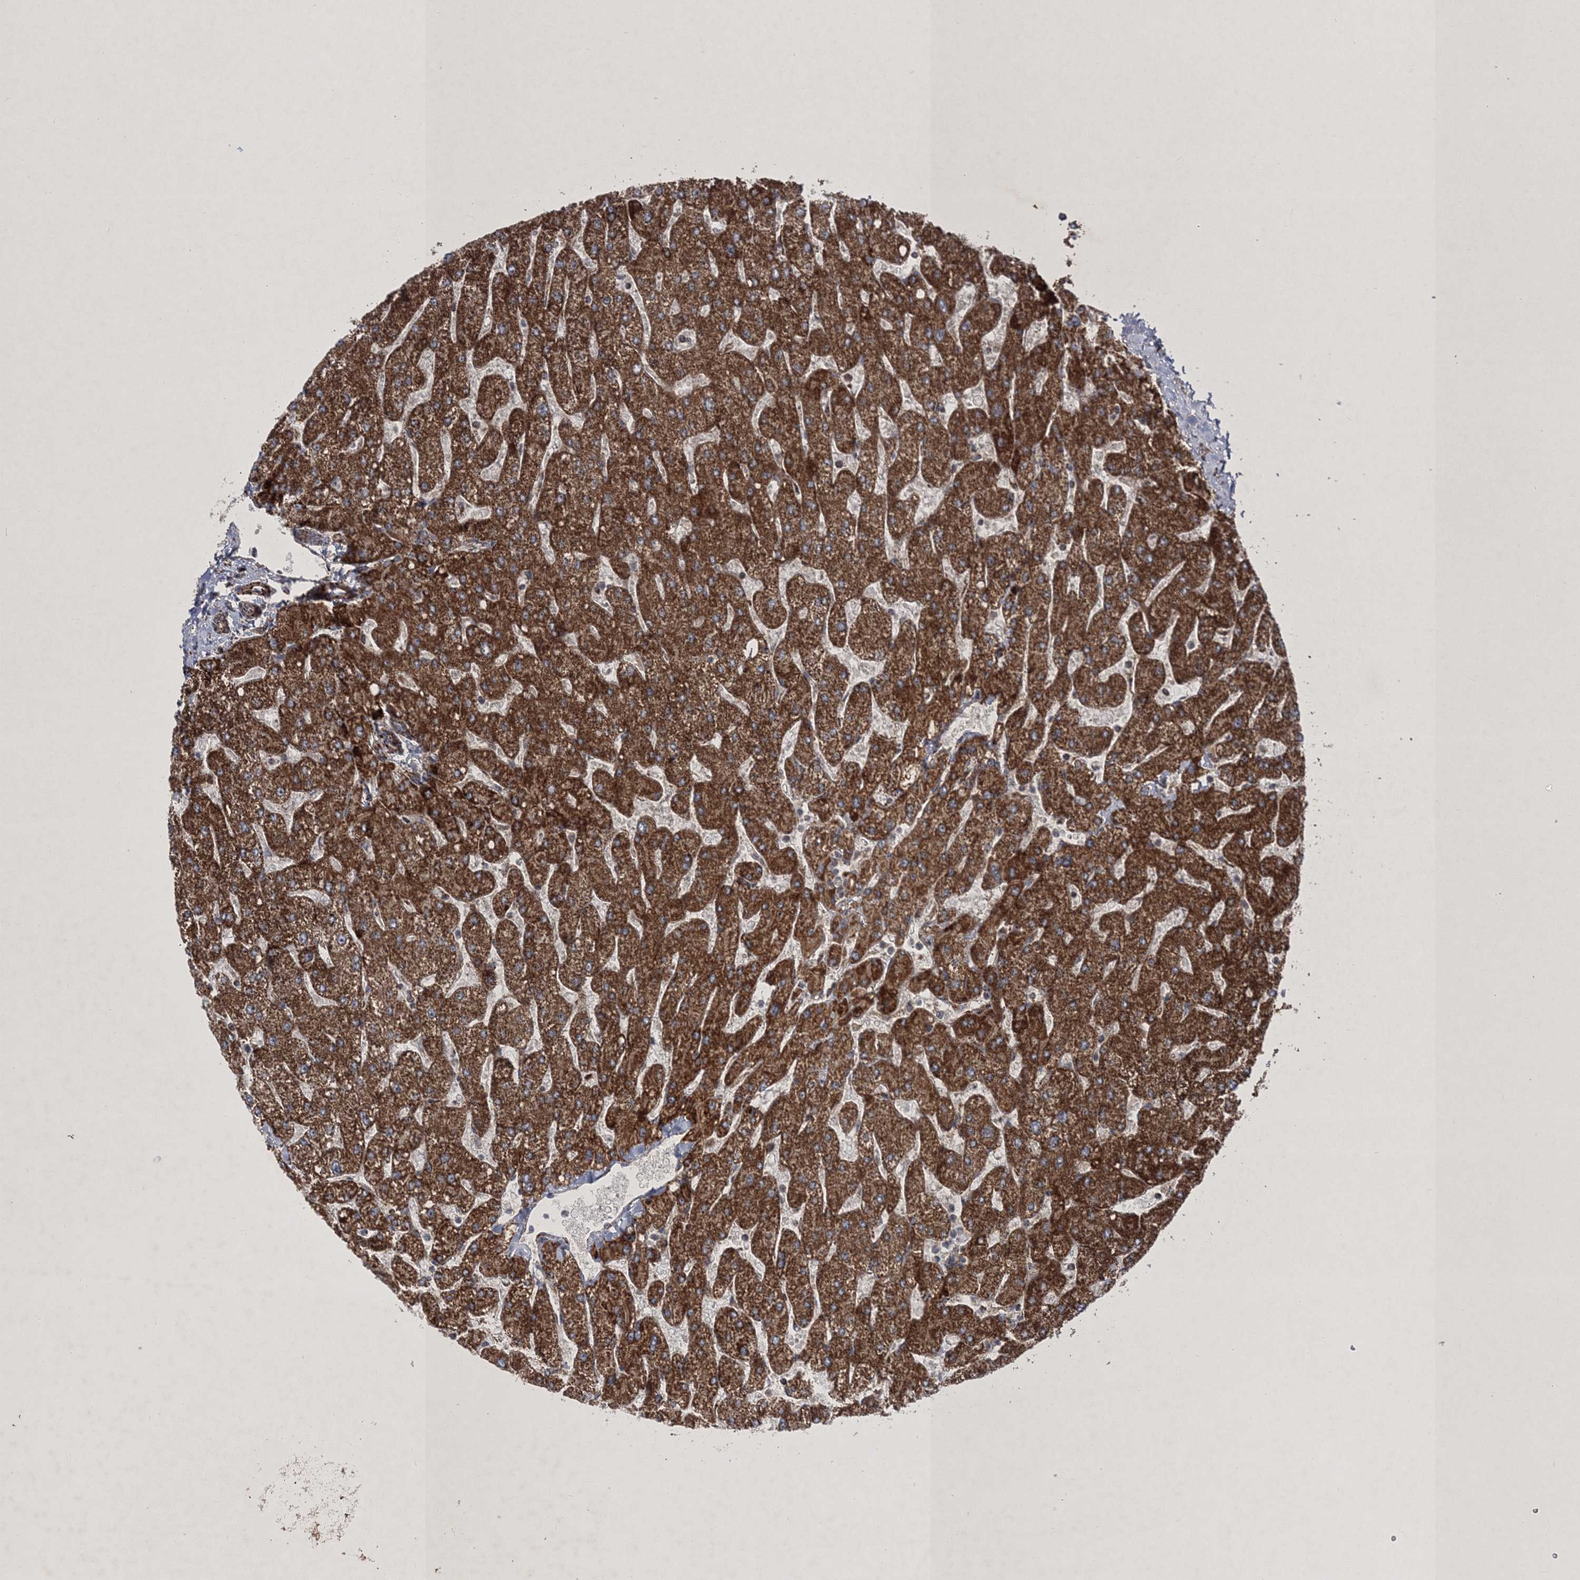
{"staining": {"intensity": "moderate", "quantity": "<25%", "location": "cytoplasmic/membranous"}, "tissue": "liver", "cell_type": "Cholangiocytes", "image_type": "normal", "snomed": [{"axis": "morphology", "description": "Normal tissue, NOS"}, {"axis": "topography", "description": "Liver"}], "caption": "Liver was stained to show a protein in brown. There is low levels of moderate cytoplasmic/membranous staining in about <25% of cholangiocytes. The staining was performed using DAB (3,3'-diaminobenzidine), with brown indicating positive protein expression. Nuclei are stained blue with hematoxylin.", "gene": "SCRN3", "patient": {"sex": "male", "age": 55}}